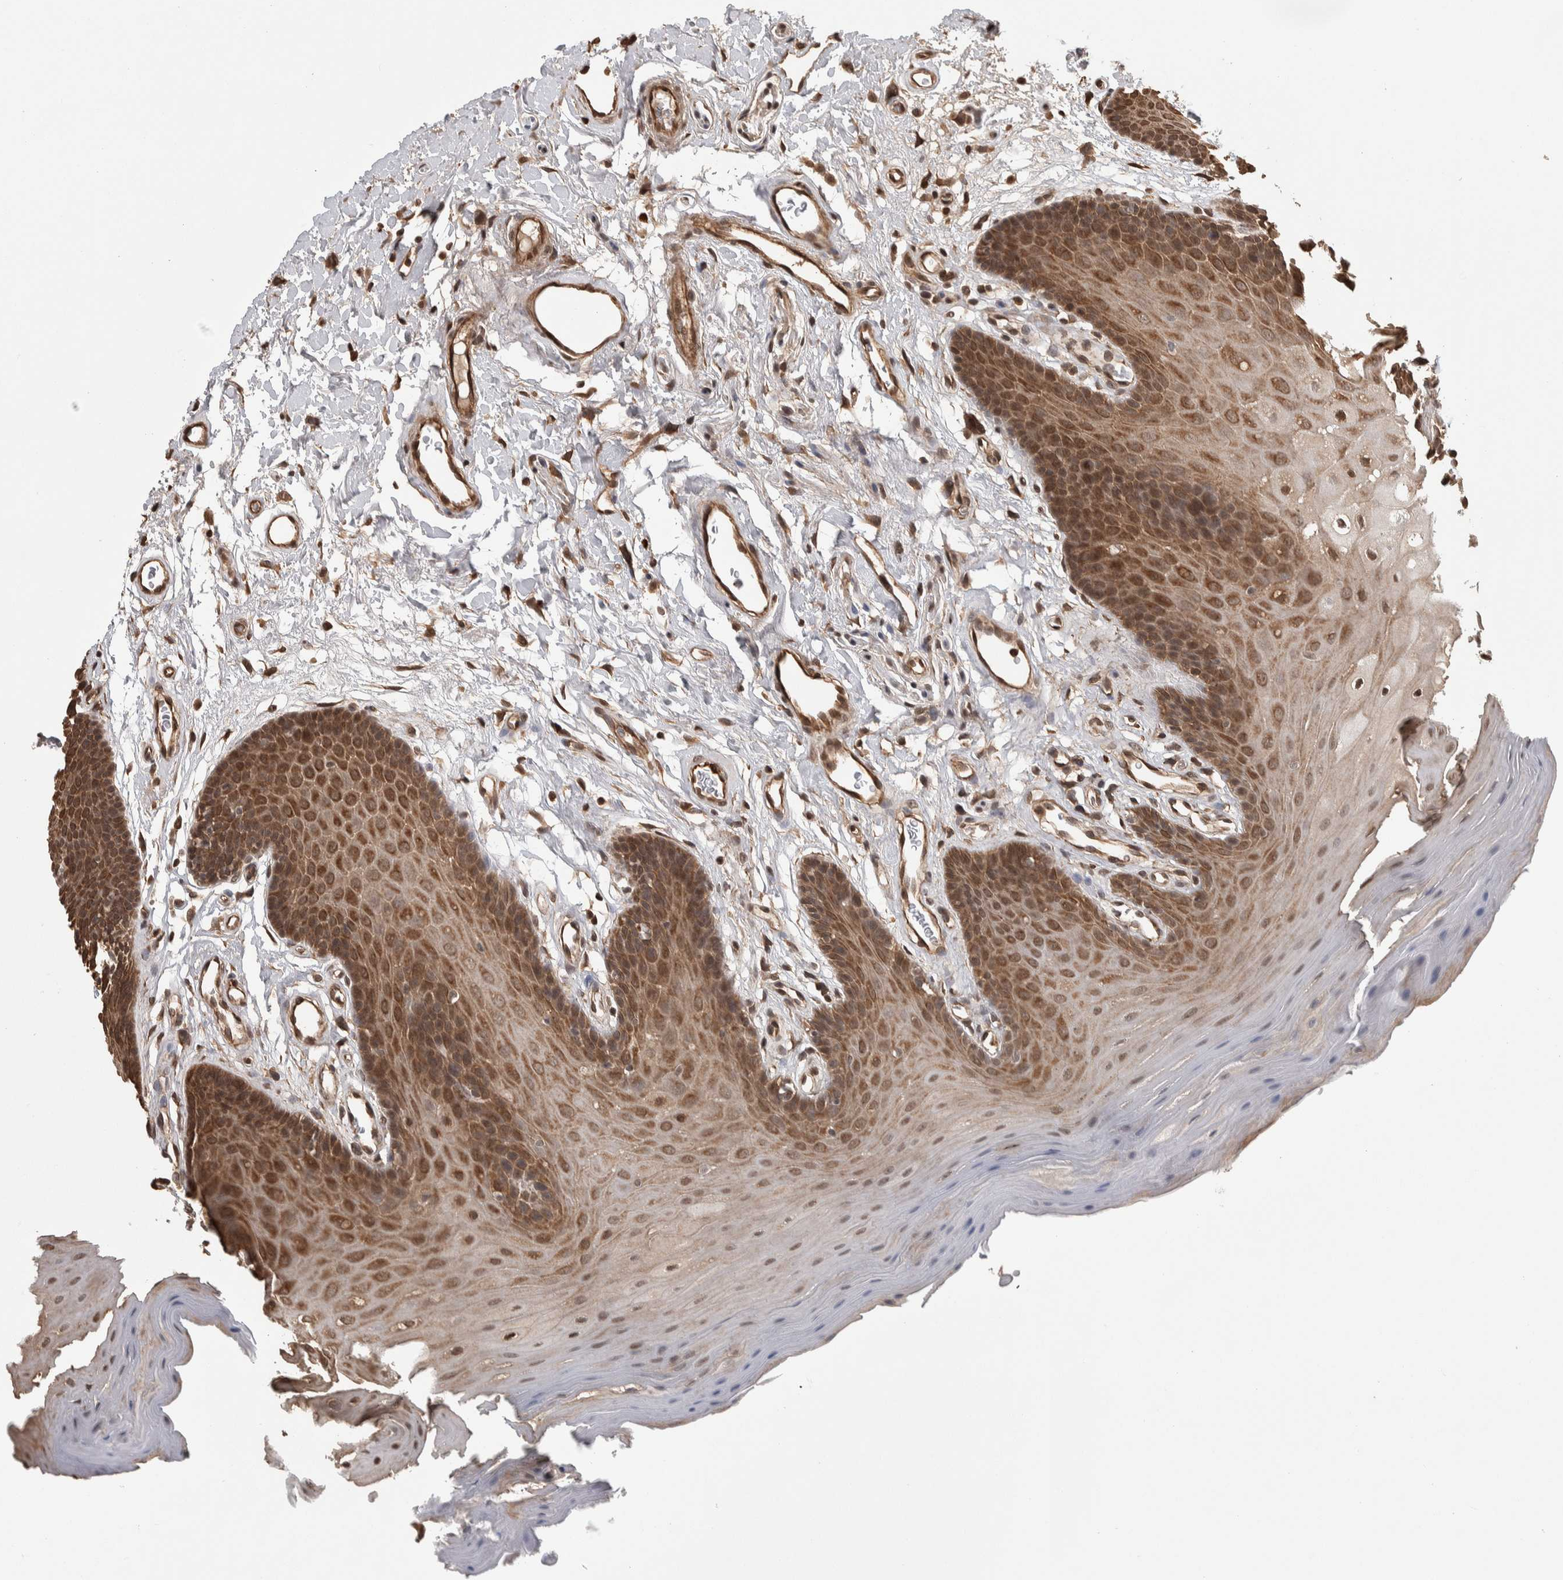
{"staining": {"intensity": "moderate", "quantity": ">75%", "location": "cytoplasmic/membranous"}, "tissue": "oral mucosa", "cell_type": "Squamous epithelial cells", "image_type": "normal", "snomed": [{"axis": "morphology", "description": "Normal tissue, NOS"}, {"axis": "morphology", "description": "Squamous cell carcinoma, NOS"}, {"axis": "topography", "description": "Oral tissue"}, {"axis": "topography", "description": "Head-Neck"}], "caption": "Squamous epithelial cells exhibit medium levels of moderate cytoplasmic/membranous expression in approximately >75% of cells in normal human oral mucosa. Using DAB (3,3'-diaminobenzidine) (brown) and hematoxylin (blue) stains, captured at high magnification using brightfield microscopy.", "gene": "ZNF592", "patient": {"sex": "male", "age": 71}}